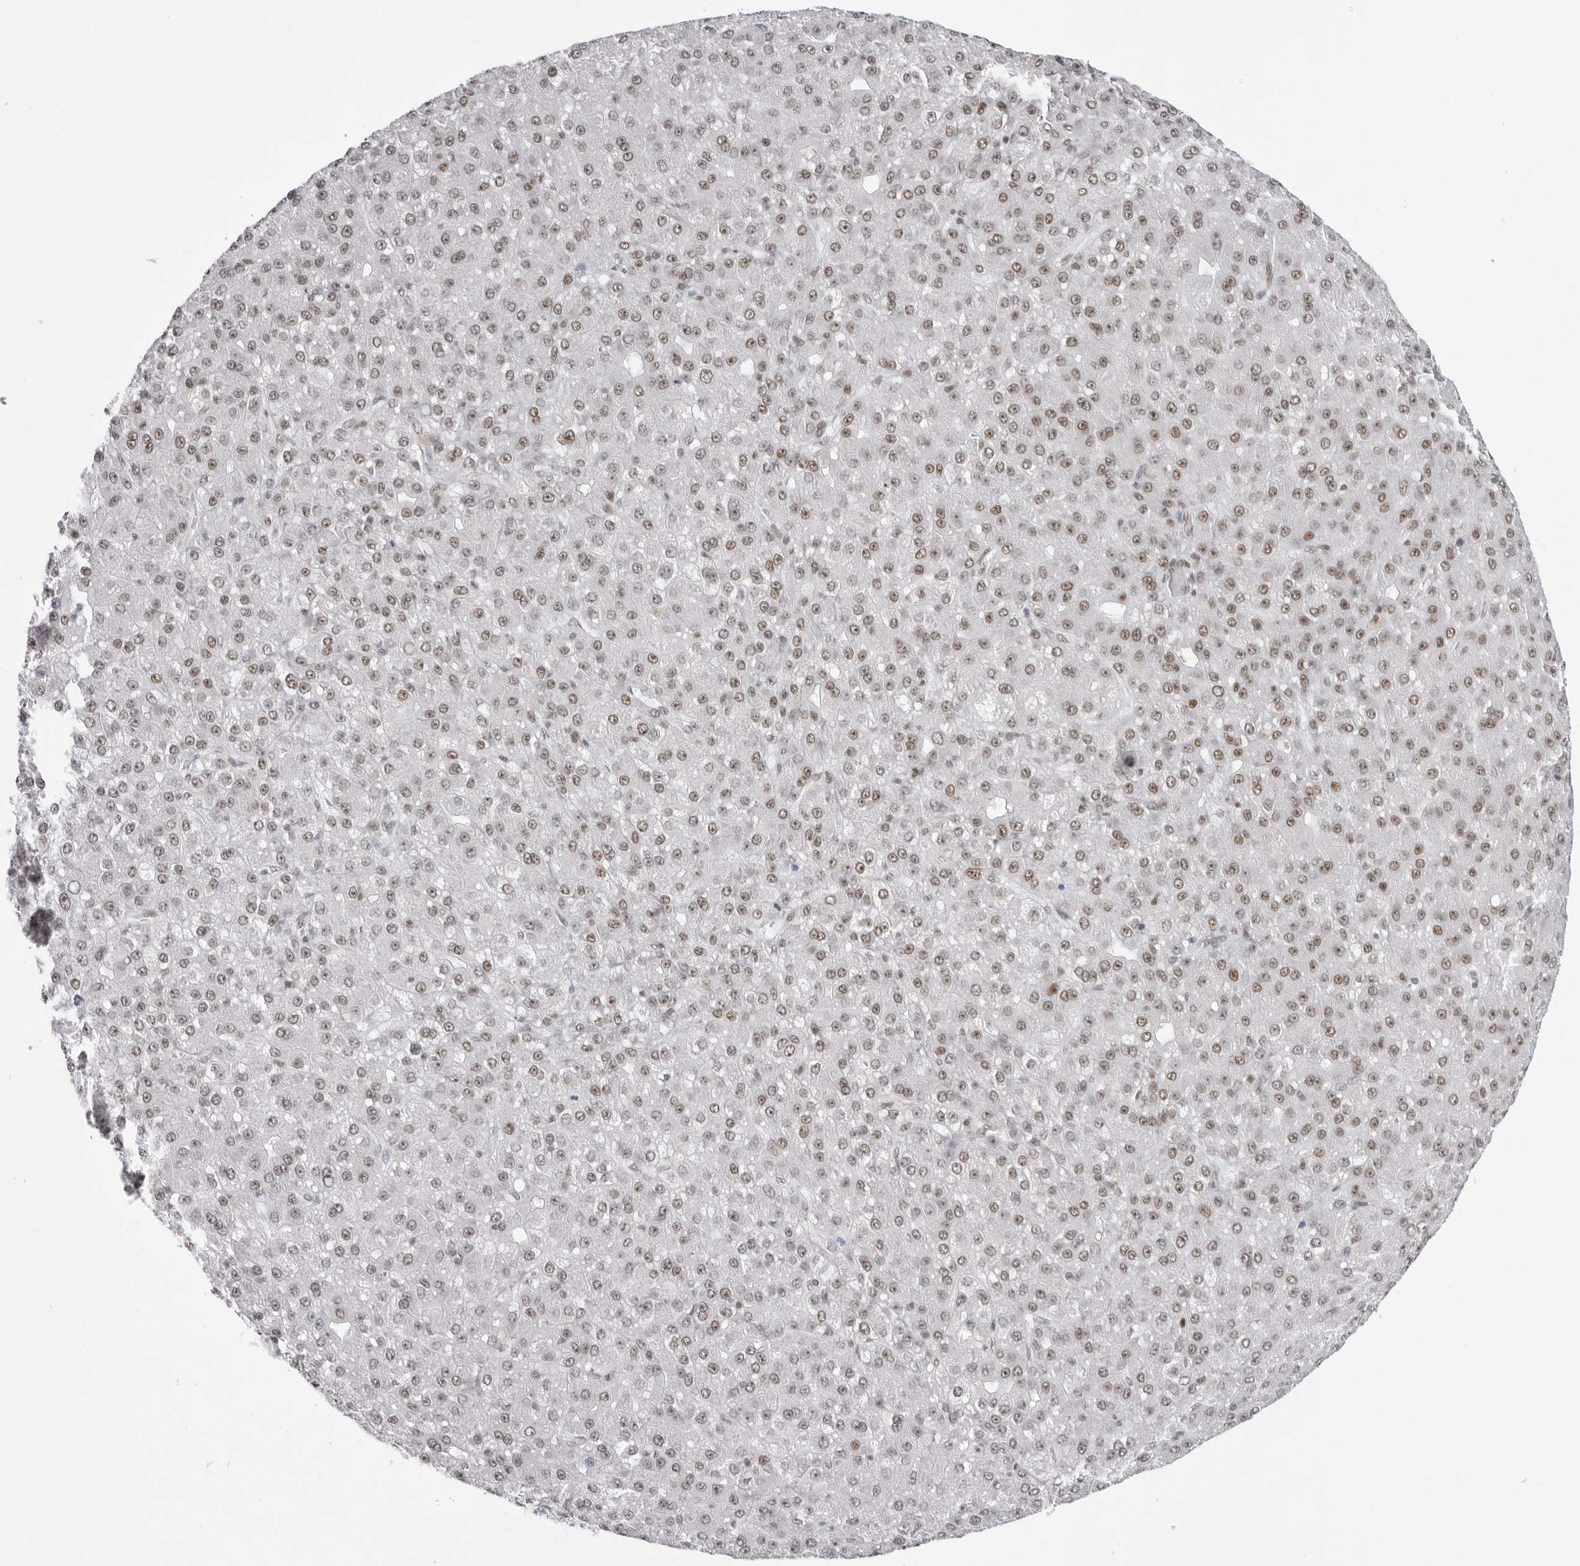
{"staining": {"intensity": "weak", "quantity": ">75%", "location": "nuclear"}, "tissue": "liver cancer", "cell_type": "Tumor cells", "image_type": "cancer", "snomed": [{"axis": "morphology", "description": "Carcinoma, Hepatocellular, NOS"}, {"axis": "topography", "description": "Liver"}], "caption": "This photomicrograph displays liver cancer stained with IHC to label a protein in brown. The nuclear of tumor cells show weak positivity for the protein. Nuclei are counter-stained blue.", "gene": "IRF2BP2", "patient": {"sex": "male", "age": 67}}